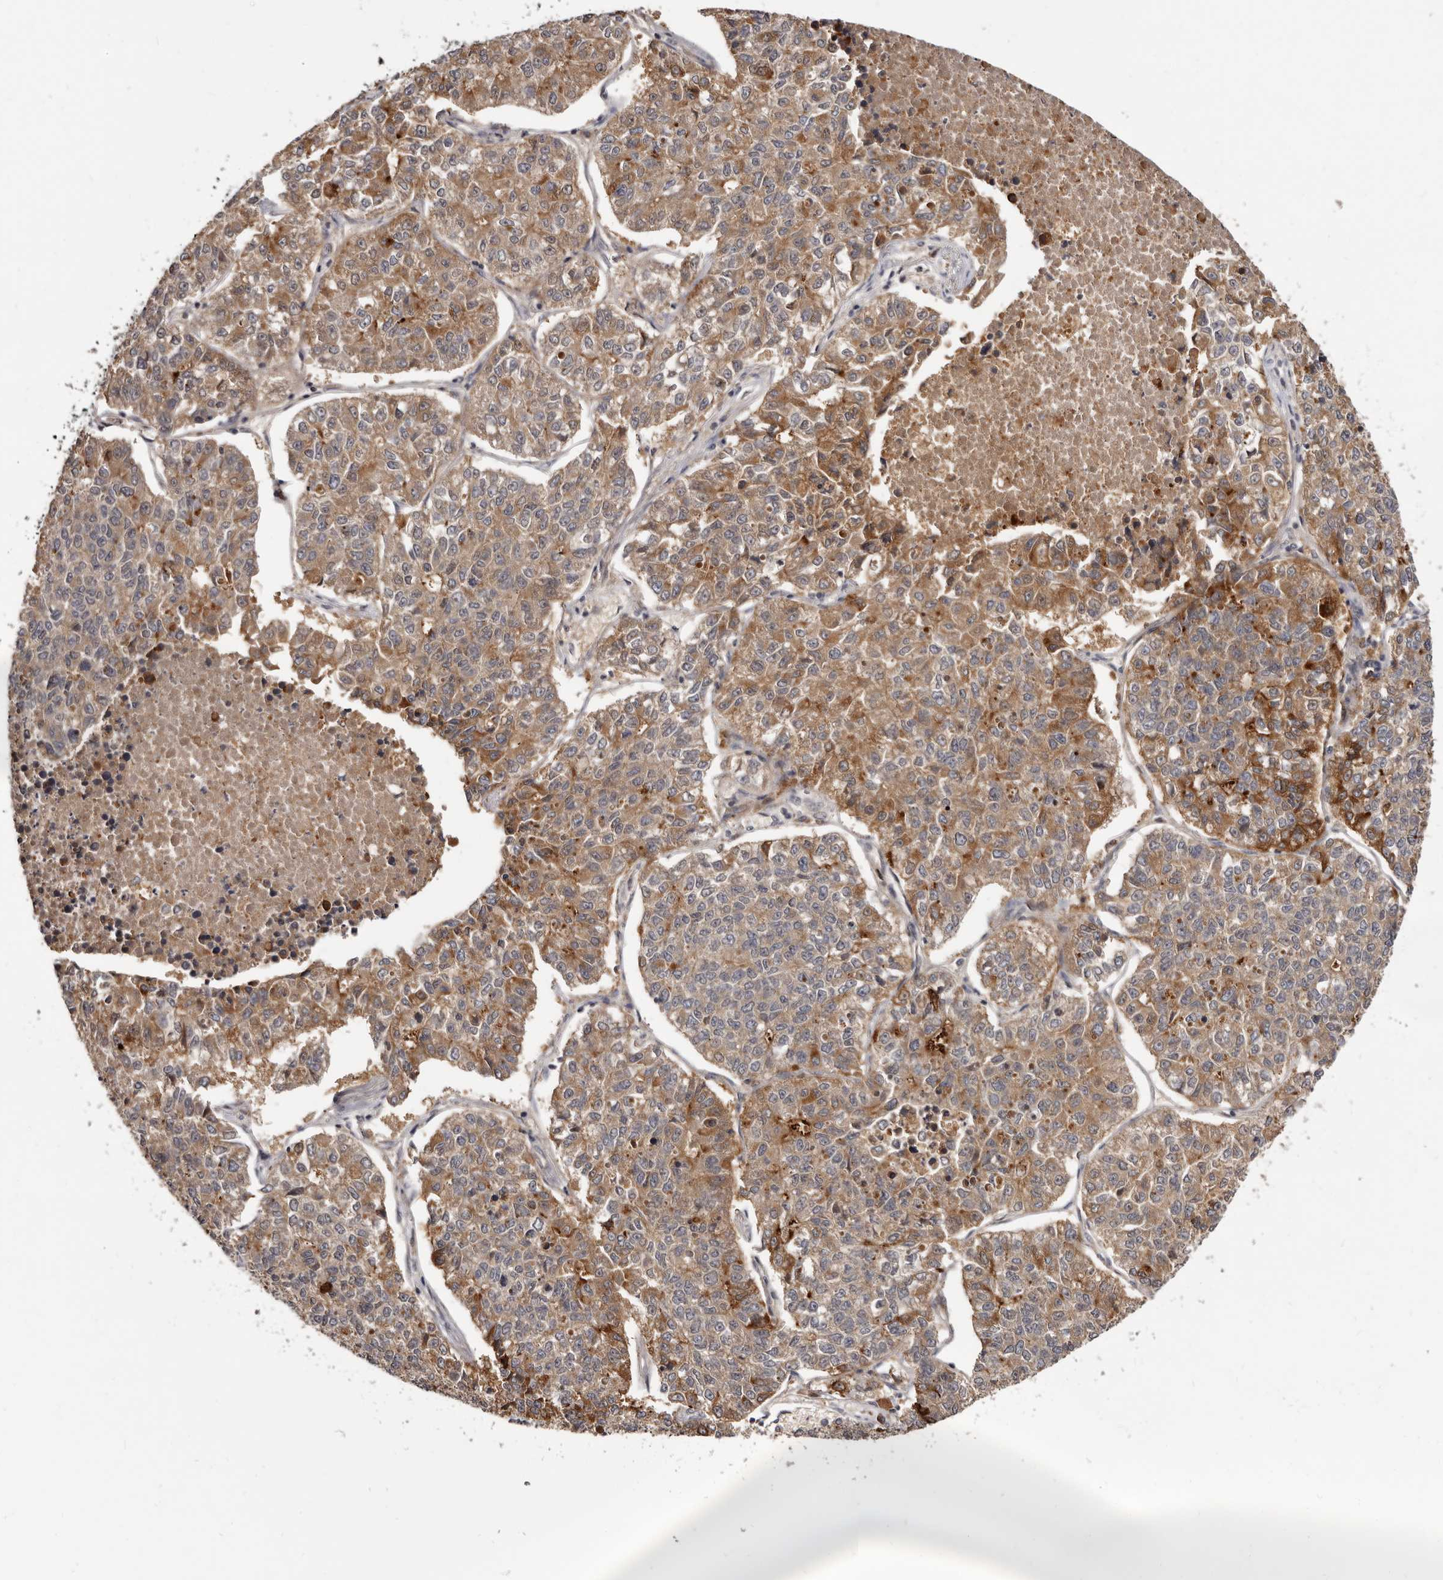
{"staining": {"intensity": "moderate", "quantity": ">75%", "location": "cytoplasmic/membranous"}, "tissue": "lung cancer", "cell_type": "Tumor cells", "image_type": "cancer", "snomed": [{"axis": "morphology", "description": "Adenocarcinoma, NOS"}, {"axis": "topography", "description": "Lung"}], "caption": "This is an image of IHC staining of adenocarcinoma (lung), which shows moderate positivity in the cytoplasmic/membranous of tumor cells.", "gene": "INAVA", "patient": {"sex": "male", "age": 49}}